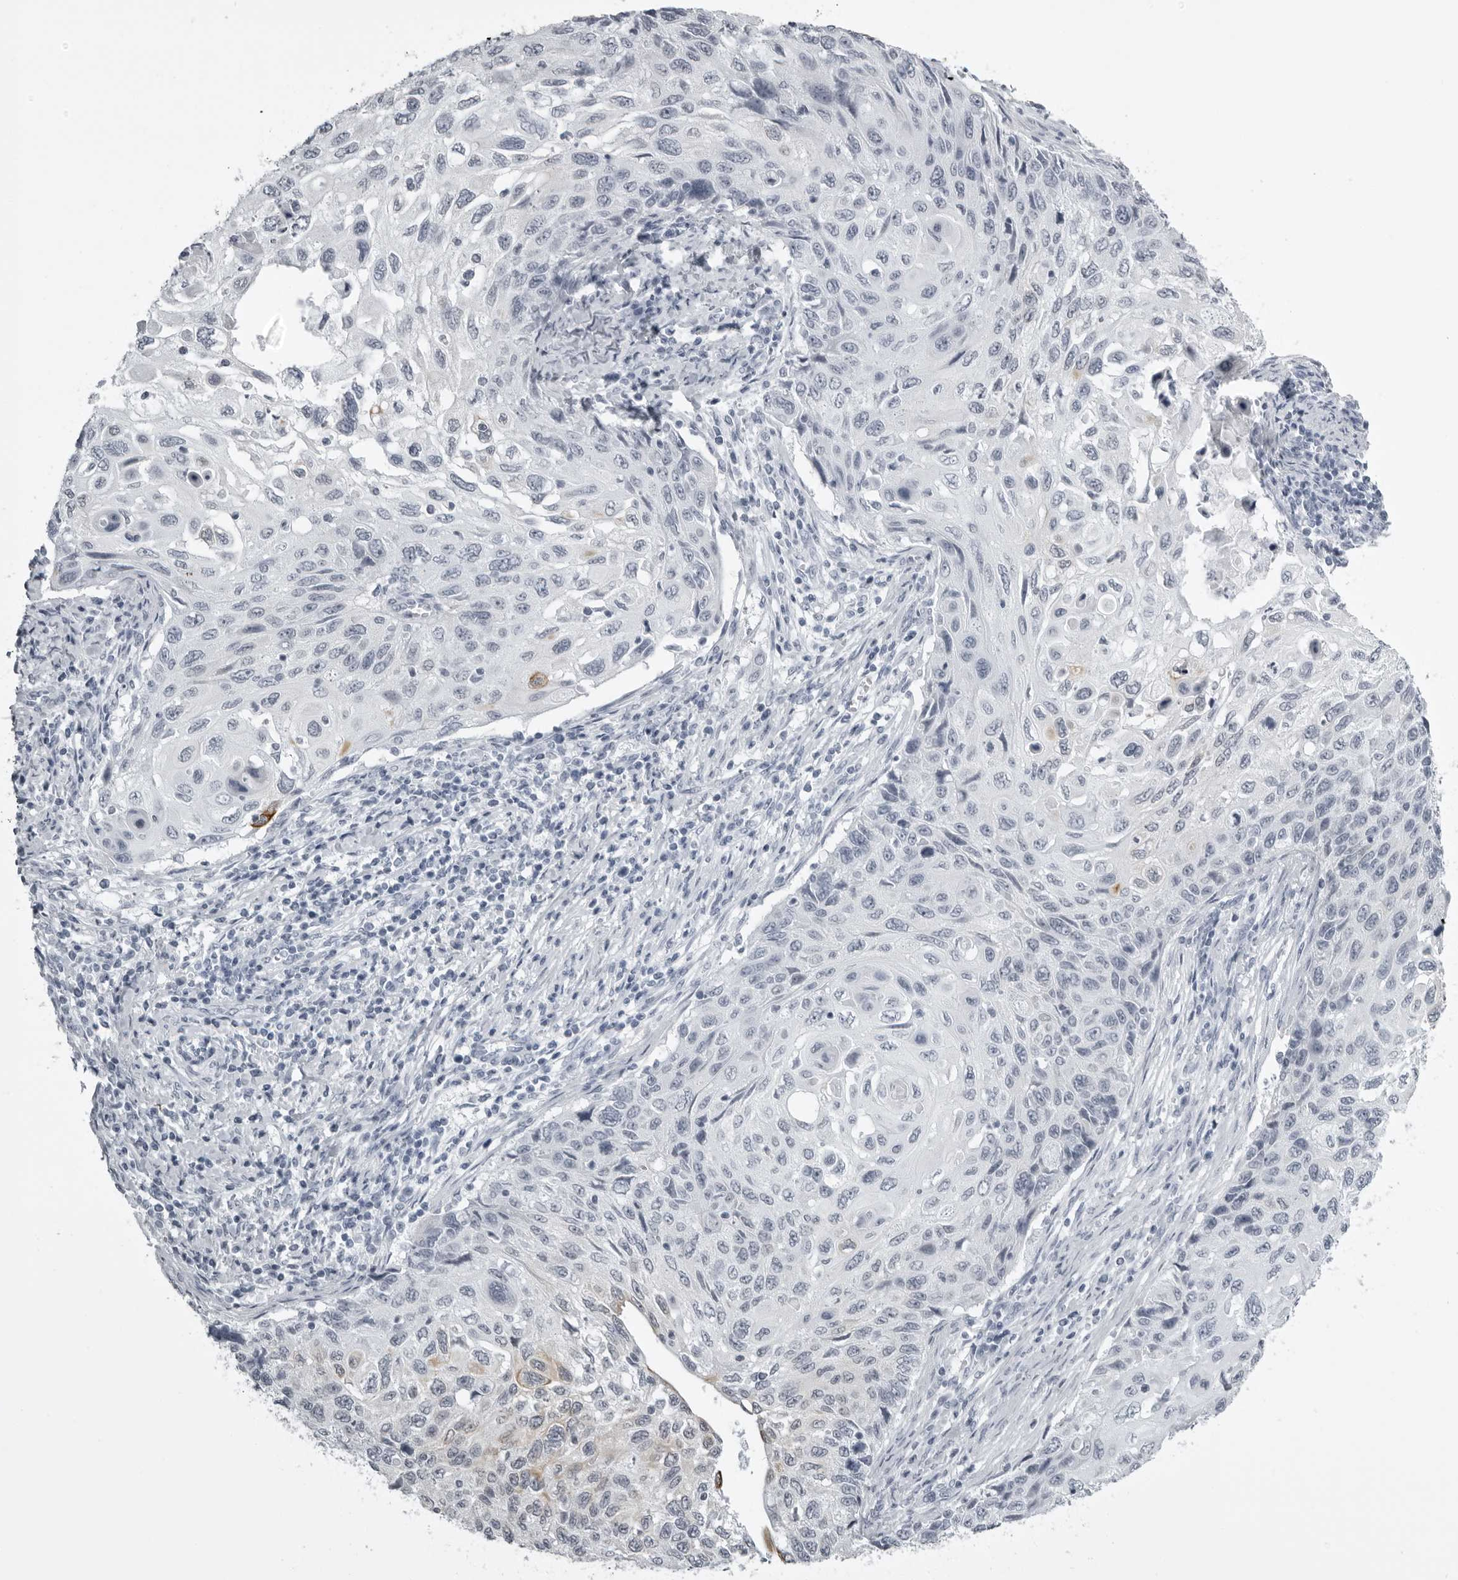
{"staining": {"intensity": "negative", "quantity": "none", "location": "none"}, "tissue": "cervical cancer", "cell_type": "Tumor cells", "image_type": "cancer", "snomed": [{"axis": "morphology", "description": "Squamous cell carcinoma, NOS"}, {"axis": "topography", "description": "Cervix"}], "caption": "DAB immunohistochemical staining of human cervical cancer exhibits no significant expression in tumor cells.", "gene": "UROD", "patient": {"sex": "female", "age": 70}}